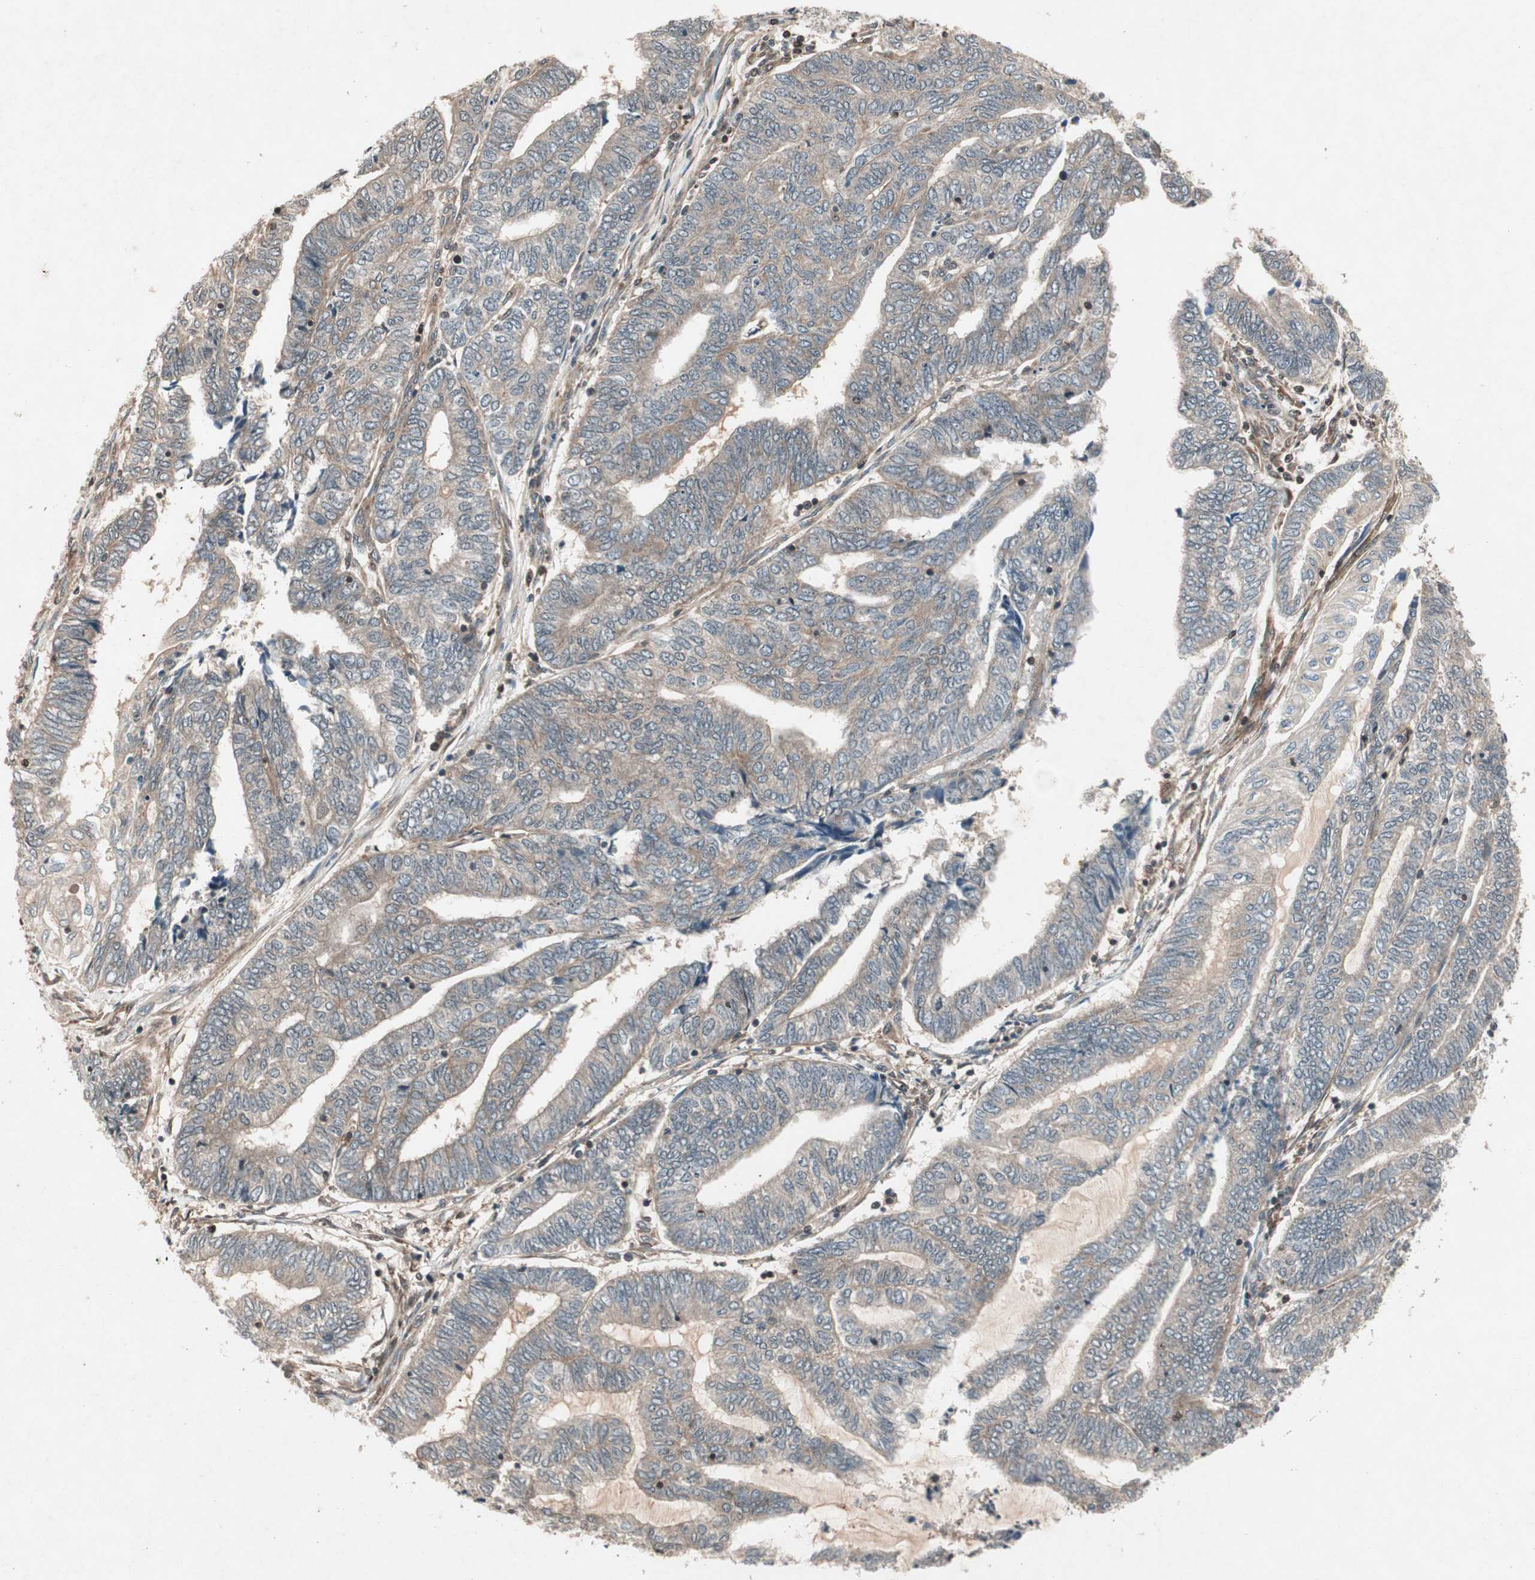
{"staining": {"intensity": "weak", "quantity": "<25%", "location": "cytoplasmic/membranous"}, "tissue": "endometrial cancer", "cell_type": "Tumor cells", "image_type": "cancer", "snomed": [{"axis": "morphology", "description": "Adenocarcinoma, NOS"}, {"axis": "topography", "description": "Uterus"}, {"axis": "topography", "description": "Endometrium"}], "caption": "DAB immunohistochemical staining of human endometrial adenocarcinoma demonstrates no significant positivity in tumor cells.", "gene": "IRS1", "patient": {"sex": "female", "age": 70}}